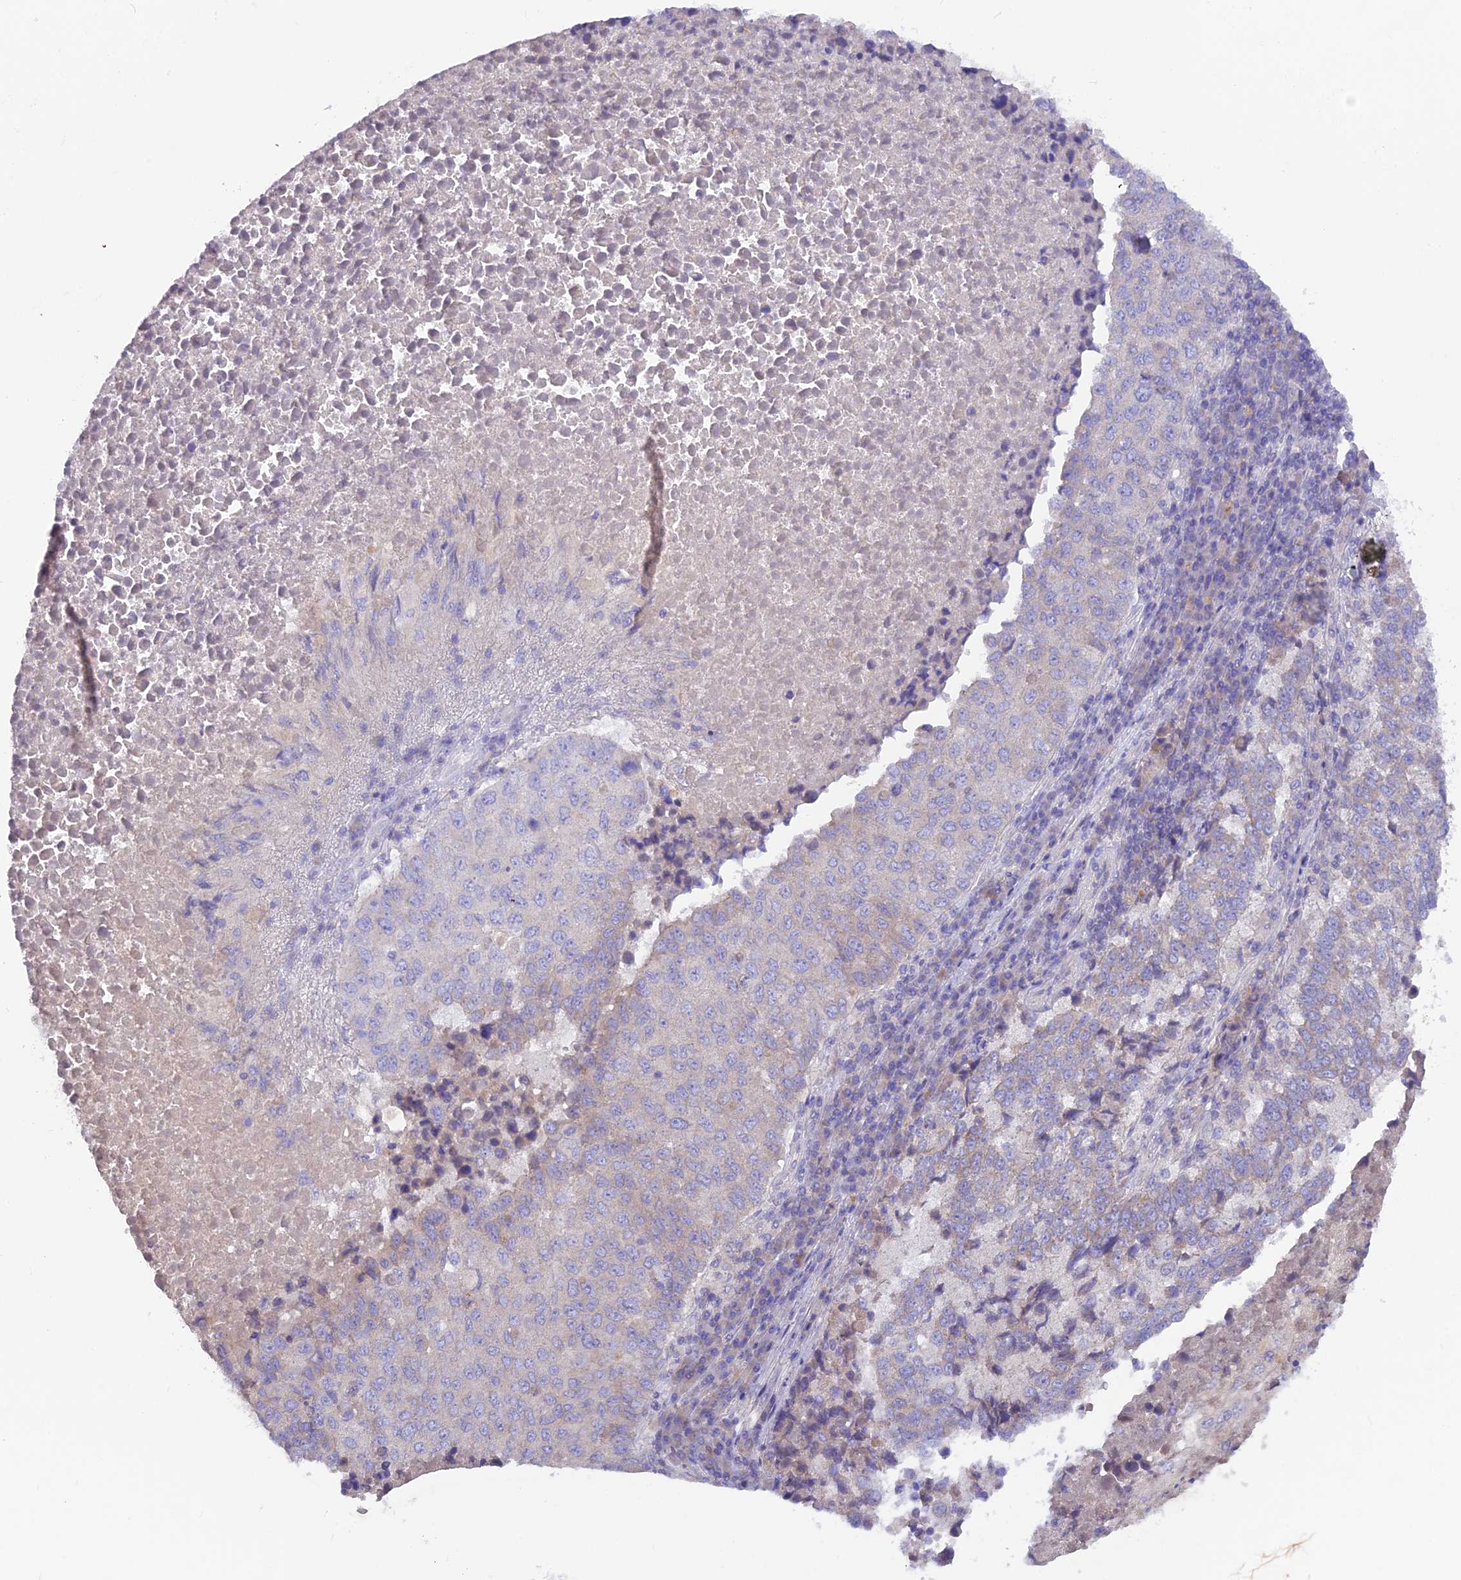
{"staining": {"intensity": "weak", "quantity": "<25%", "location": "cytoplasmic/membranous"}, "tissue": "lung cancer", "cell_type": "Tumor cells", "image_type": "cancer", "snomed": [{"axis": "morphology", "description": "Squamous cell carcinoma, NOS"}, {"axis": "topography", "description": "Lung"}], "caption": "Tumor cells are negative for protein expression in human lung cancer. The staining was performed using DAB (3,3'-diaminobenzidine) to visualize the protein expression in brown, while the nuclei were stained in blue with hematoxylin (Magnification: 20x).", "gene": "PZP", "patient": {"sex": "male", "age": 73}}